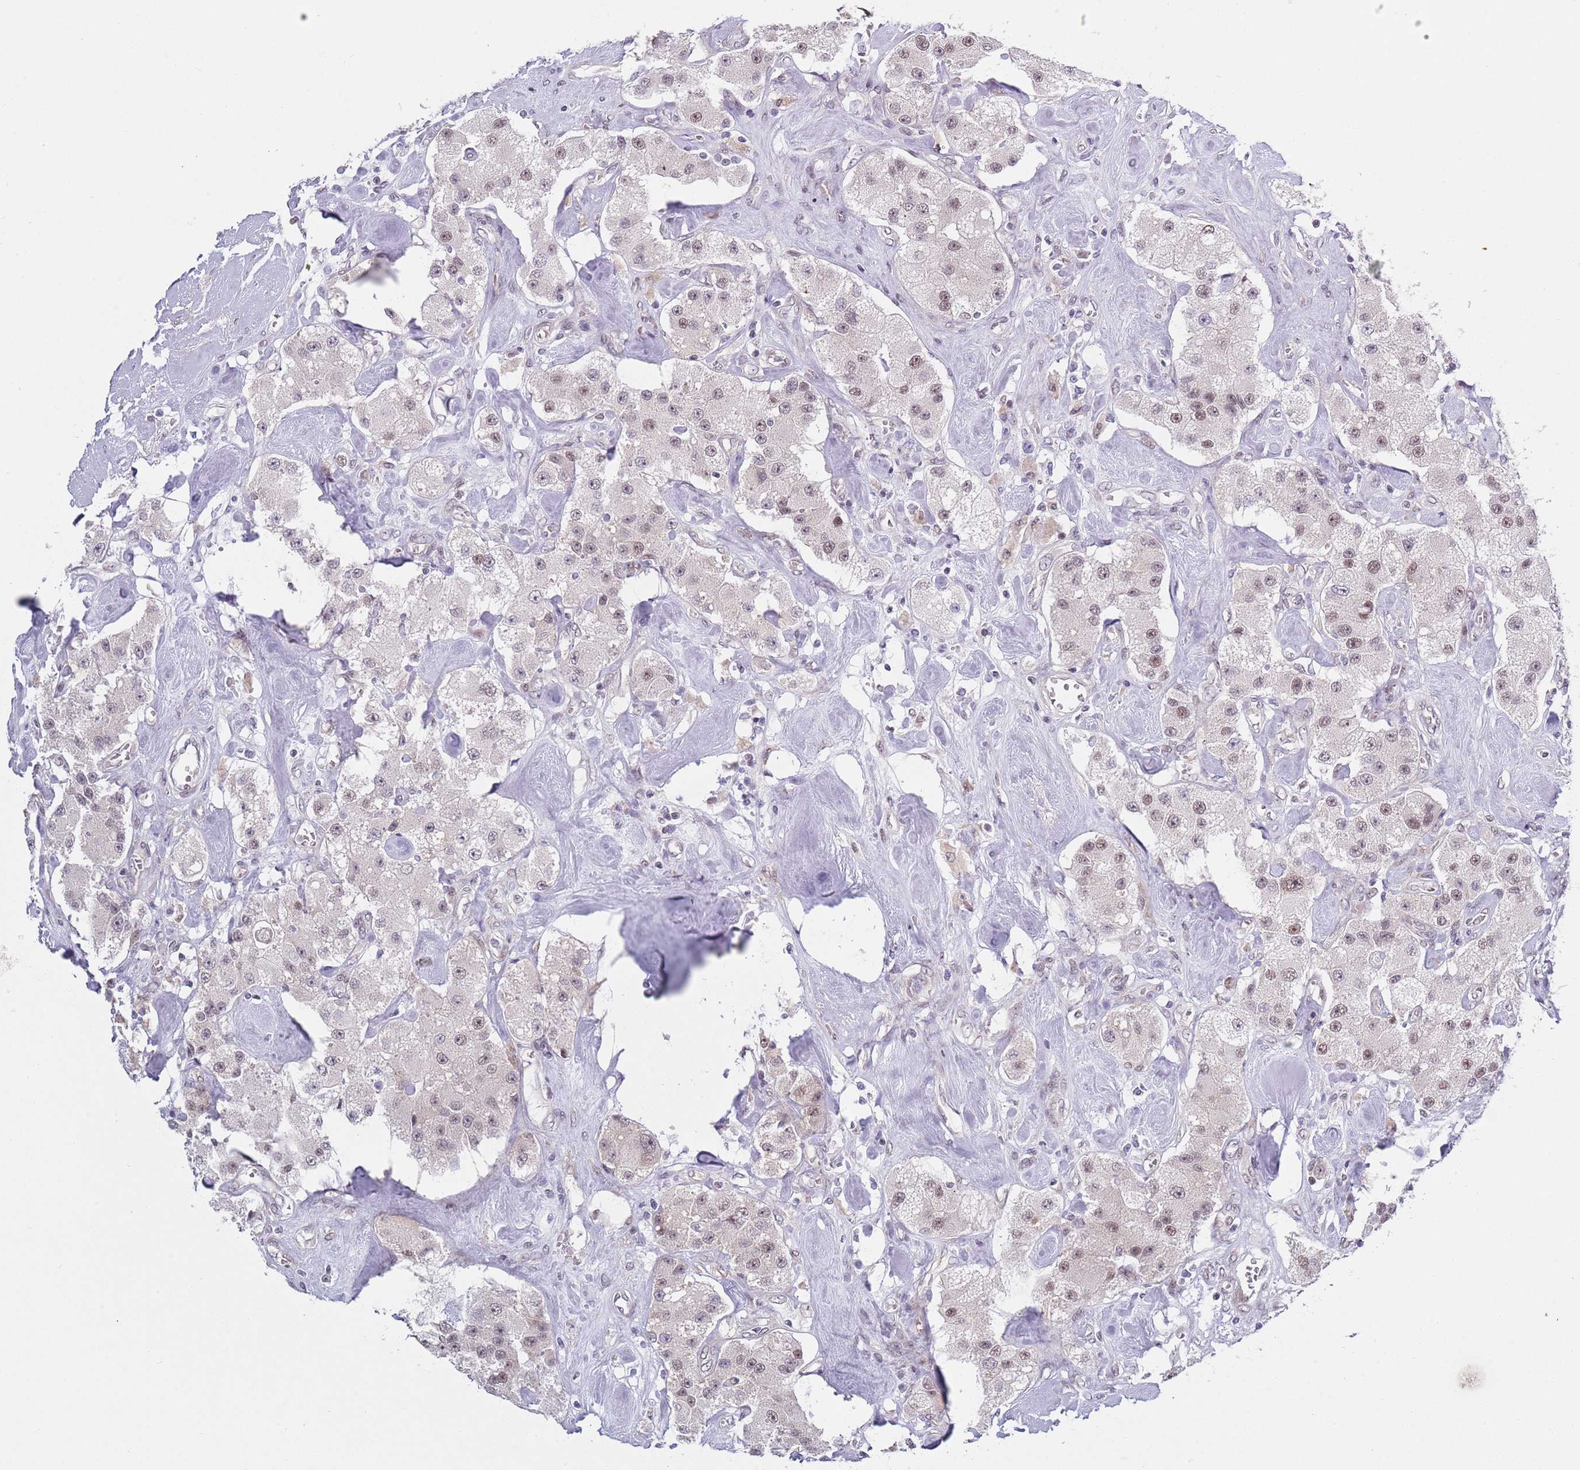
{"staining": {"intensity": "weak", "quantity": ">75%", "location": "nuclear"}, "tissue": "carcinoid", "cell_type": "Tumor cells", "image_type": "cancer", "snomed": [{"axis": "morphology", "description": "Carcinoid, malignant, NOS"}, {"axis": "topography", "description": "Pancreas"}], "caption": "Human carcinoid (malignant) stained with a protein marker reveals weak staining in tumor cells.", "gene": "SLC25A32", "patient": {"sex": "male", "age": 41}}